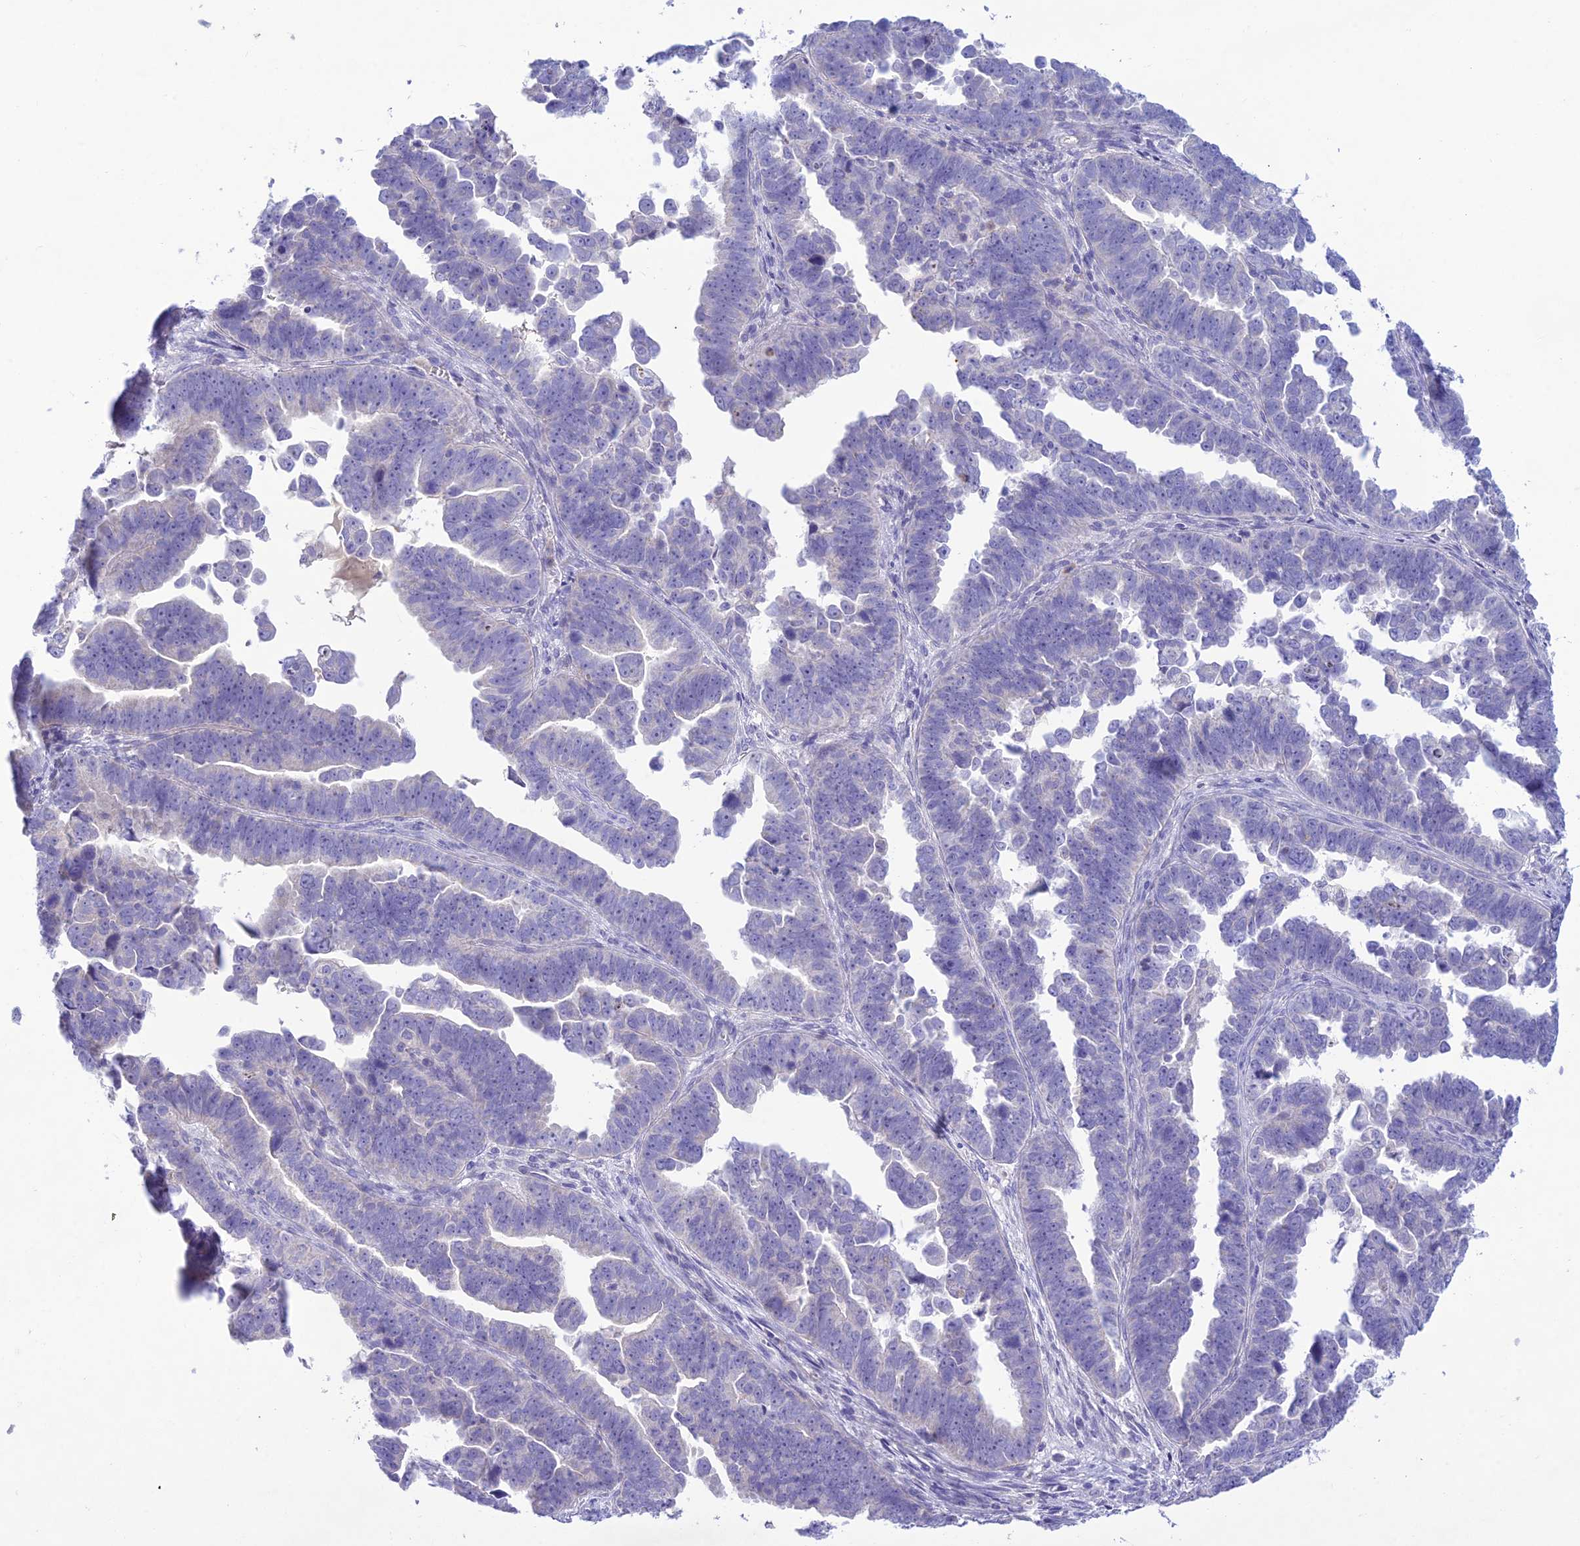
{"staining": {"intensity": "negative", "quantity": "none", "location": "none"}, "tissue": "endometrial cancer", "cell_type": "Tumor cells", "image_type": "cancer", "snomed": [{"axis": "morphology", "description": "Adenocarcinoma, NOS"}, {"axis": "topography", "description": "Endometrium"}], "caption": "This photomicrograph is of endometrial cancer stained with immunohistochemistry (IHC) to label a protein in brown with the nuclei are counter-stained blue. There is no positivity in tumor cells.", "gene": "SLC13A5", "patient": {"sex": "female", "age": 75}}